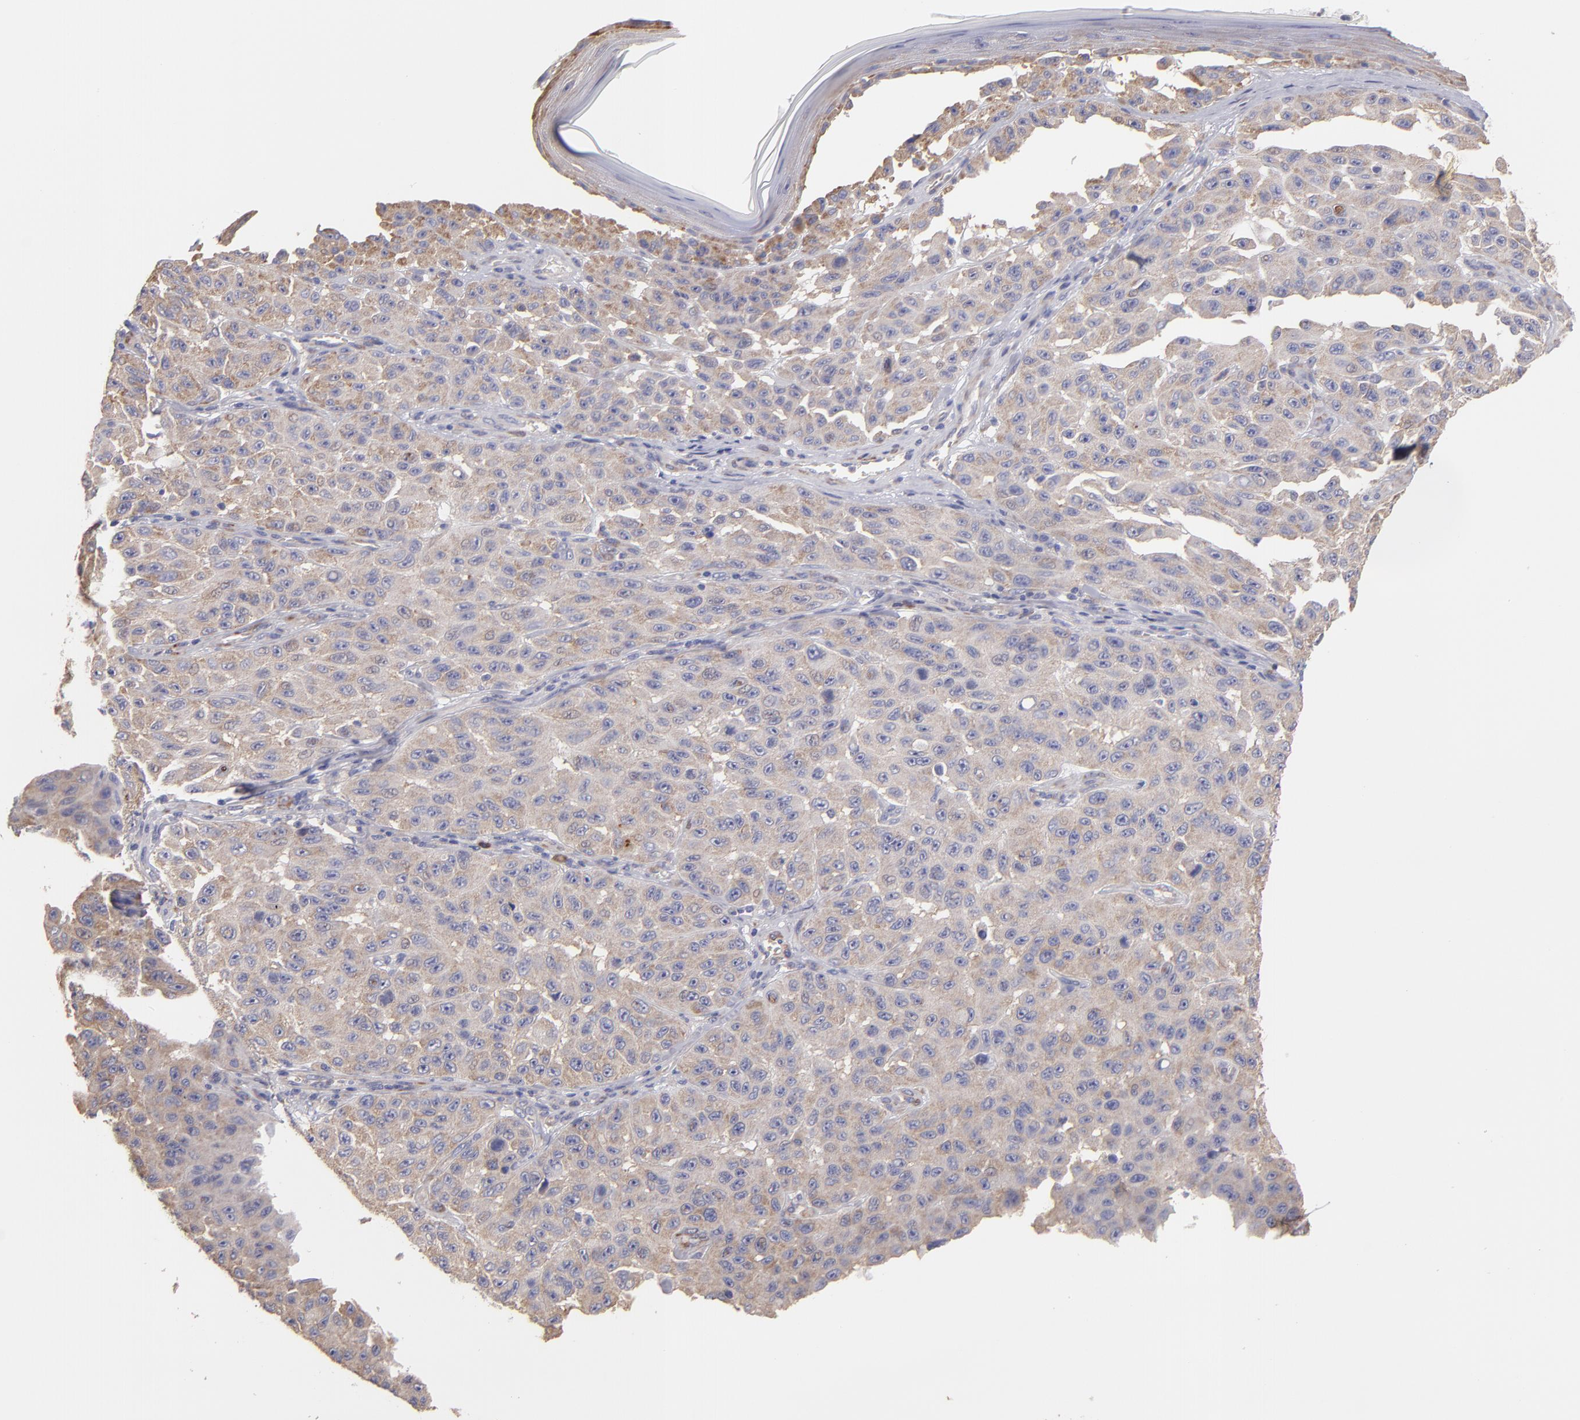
{"staining": {"intensity": "weak", "quantity": ">75%", "location": "cytoplasmic/membranous"}, "tissue": "melanoma", "cell_type": "Tumor cells", "image_type": "cancer", "snomed": [{"axis": "morphology", "description": "Malignant melanoma, NOS"}, {"axis": "topography", "description": "Skin"}], "caption": "Immunohistochemical staining of melanoma shows low levels of weak cytoplasmic/membranous protein positivity in approximately >75% of tumor cells.", "gene": "ENTPD5", "patient": {"sex": "male", "age": 30}}